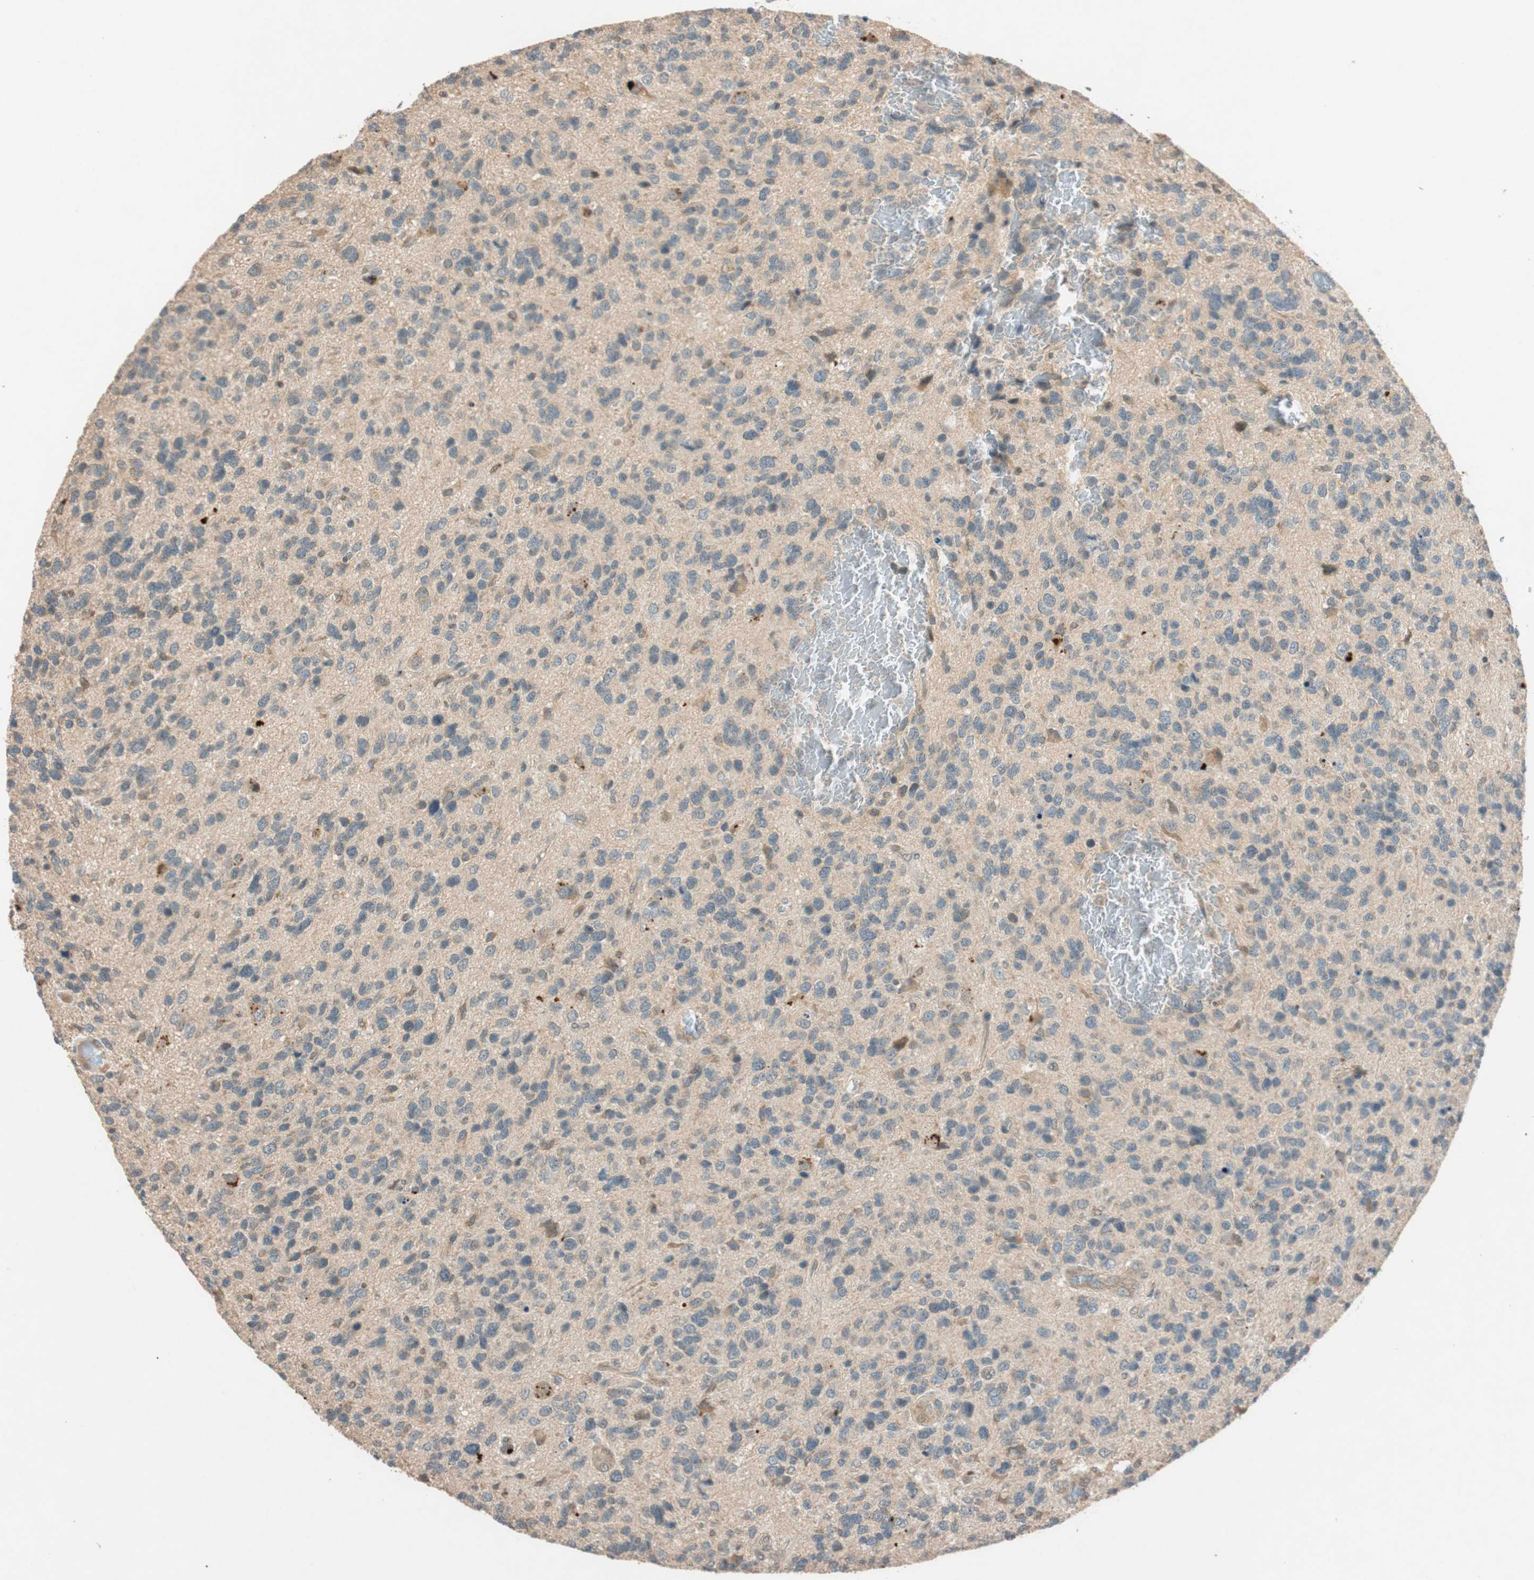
{"staining": {"intensity": "weak", "quantity": ">75%", "location": "cytoplasmic/membranous"}, "tissue": "glioma", "cell_type": "Tumor cells", "image_type": "cancer", "snomed": [{"axis": "morphology", "description": "Glioma, malignant, High grade"}, {"axis": "topography", "description": "Brain"}], "caption": "Protein staining exhibits weak cytoplasmic/membranous positivity in approximately >75% of tumor cells in glioma.", "gene": "GLB1", "patient": {"sex": "female", "age": 58}}